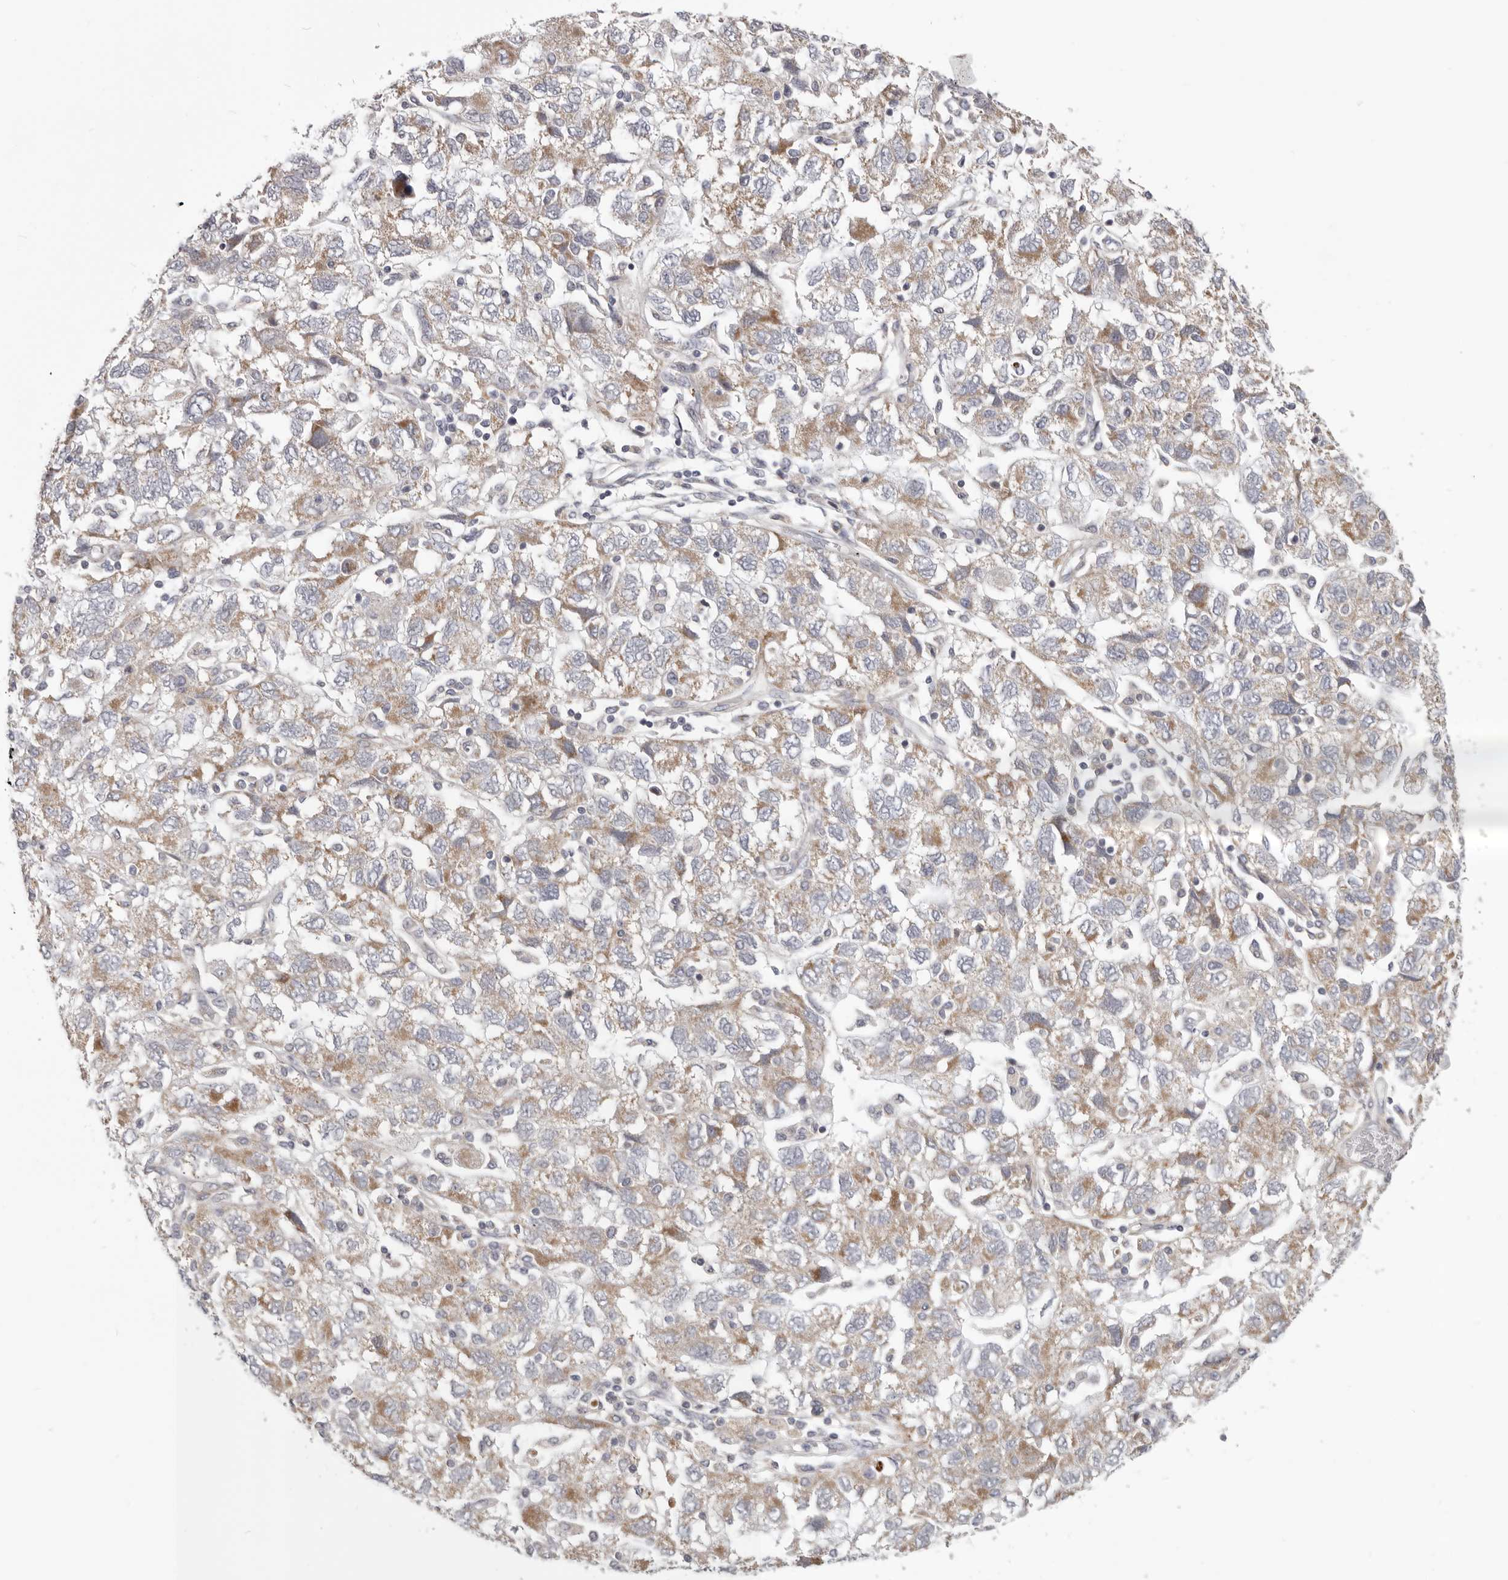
{"staining": {"intensity": "weak", "quantity": "25%-75%", "location": "cytoplasmic/membranous"}, "tissue": "ovarian cancer", "cell_type": "Tumor cells", "image_type": "cancer", "snomed": [{"axis": "morphology", "description": "Carcinoma, NOS"}, {"axis": "morphology", "description": "Cystadenocarcinoma, serous, NOS"}, {"axis": "topography", "description": "Ovary"}], "caption": "High-power microscopy captured an IHC image of ovarian cancer (carcinoma), revealing weak cytoplasmic/membranous staining in approximately 25%-75% of tumor cells.", "gene": "MRPS10", "patient": {"sex": "female", "age": 69}}